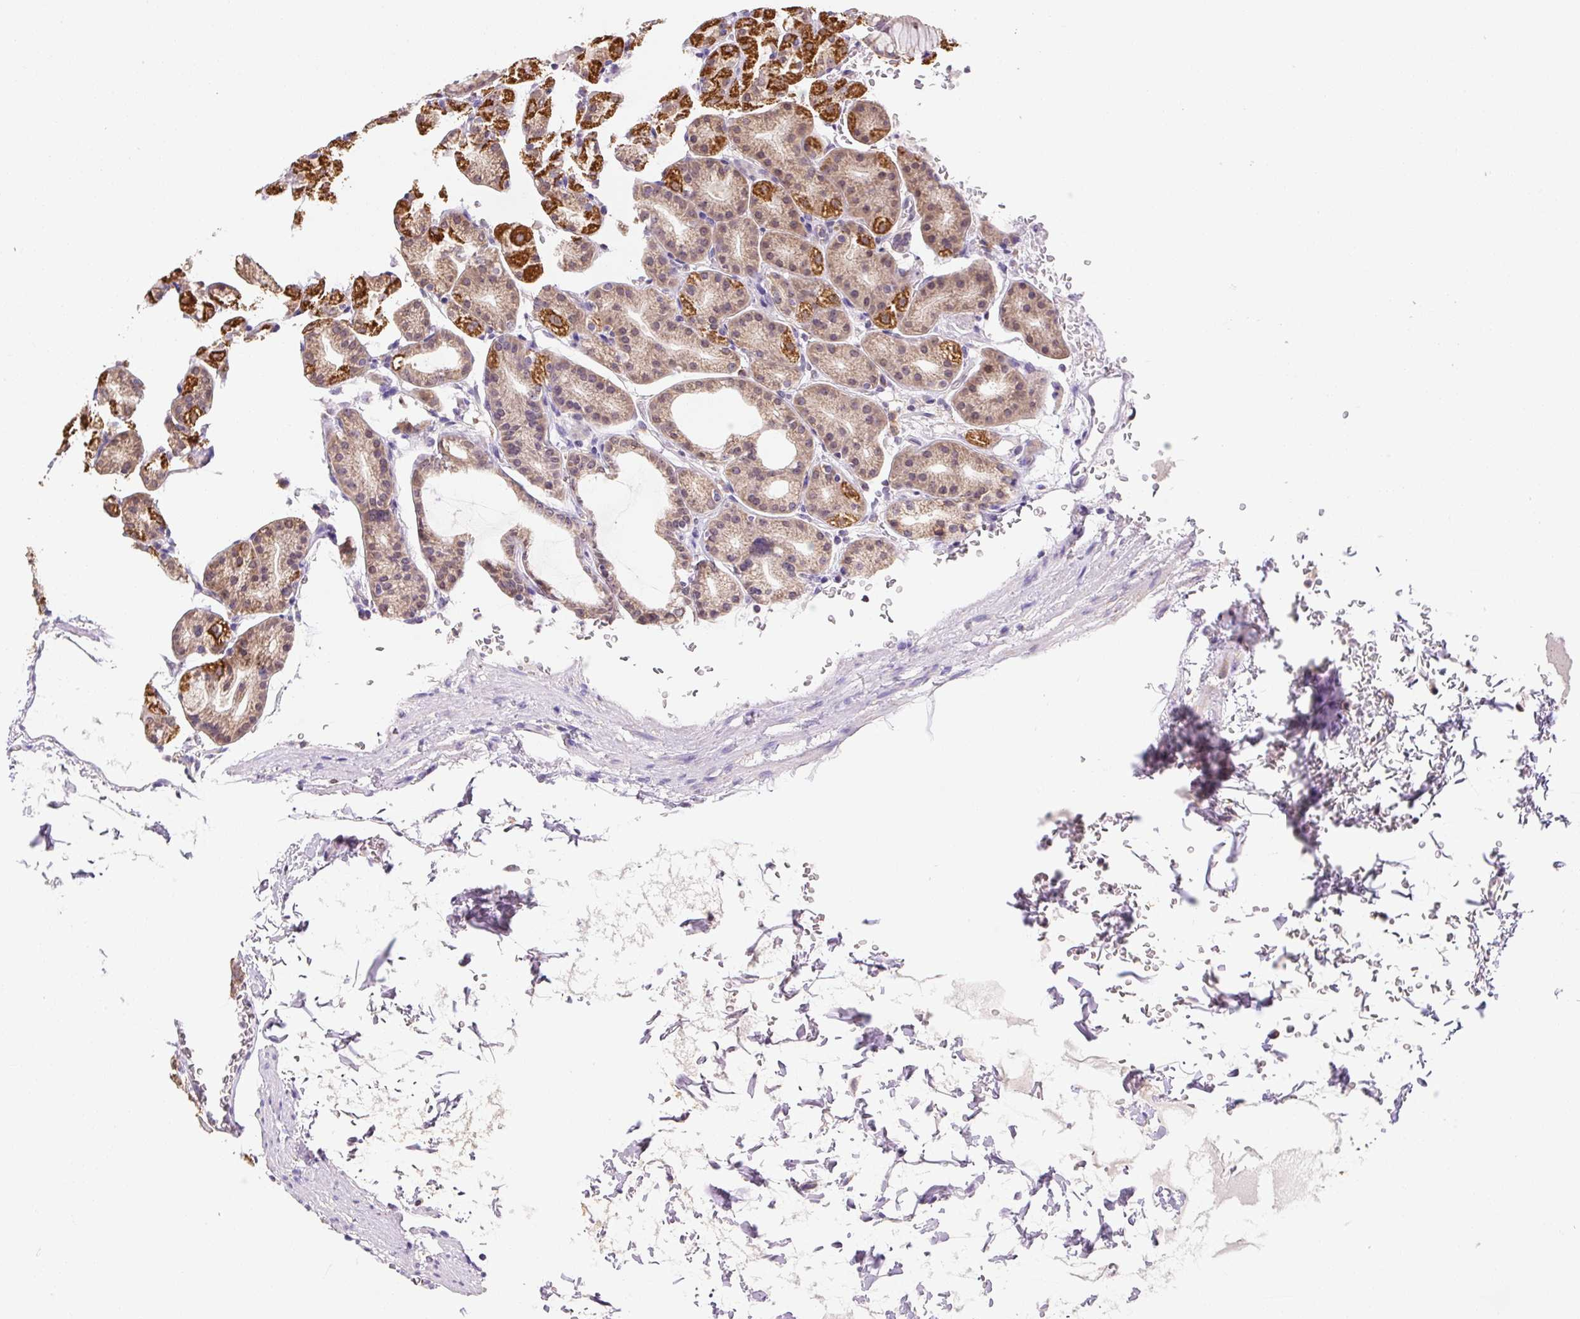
{"staining": {"intensity": "strong", "quantity": "25%-75%", "location": "cytoplasmic/membranous"}, "tissue": "stomach", "cell_type": "Glandular cells", "image_type": "normal", "snomed": [{"axis": "morphology", "description": "Normal tissue, NOS"}, {"axis": "topography", "description": "Stomach, upper"}], "caption": "IHC (DAB (3,3'-diaminobenzidine)) staining of normal human stomach demonstrates strong cytoplasmic/membranous protein staining in approximately 25%-75% of glandular cells. The staining was performed using DAB, with brown indicating positive protein expression. Nuclei are stained blue with hematoxylin.", "gene": "MFSD9", "patient": {"sex": "female", "age": 81}}